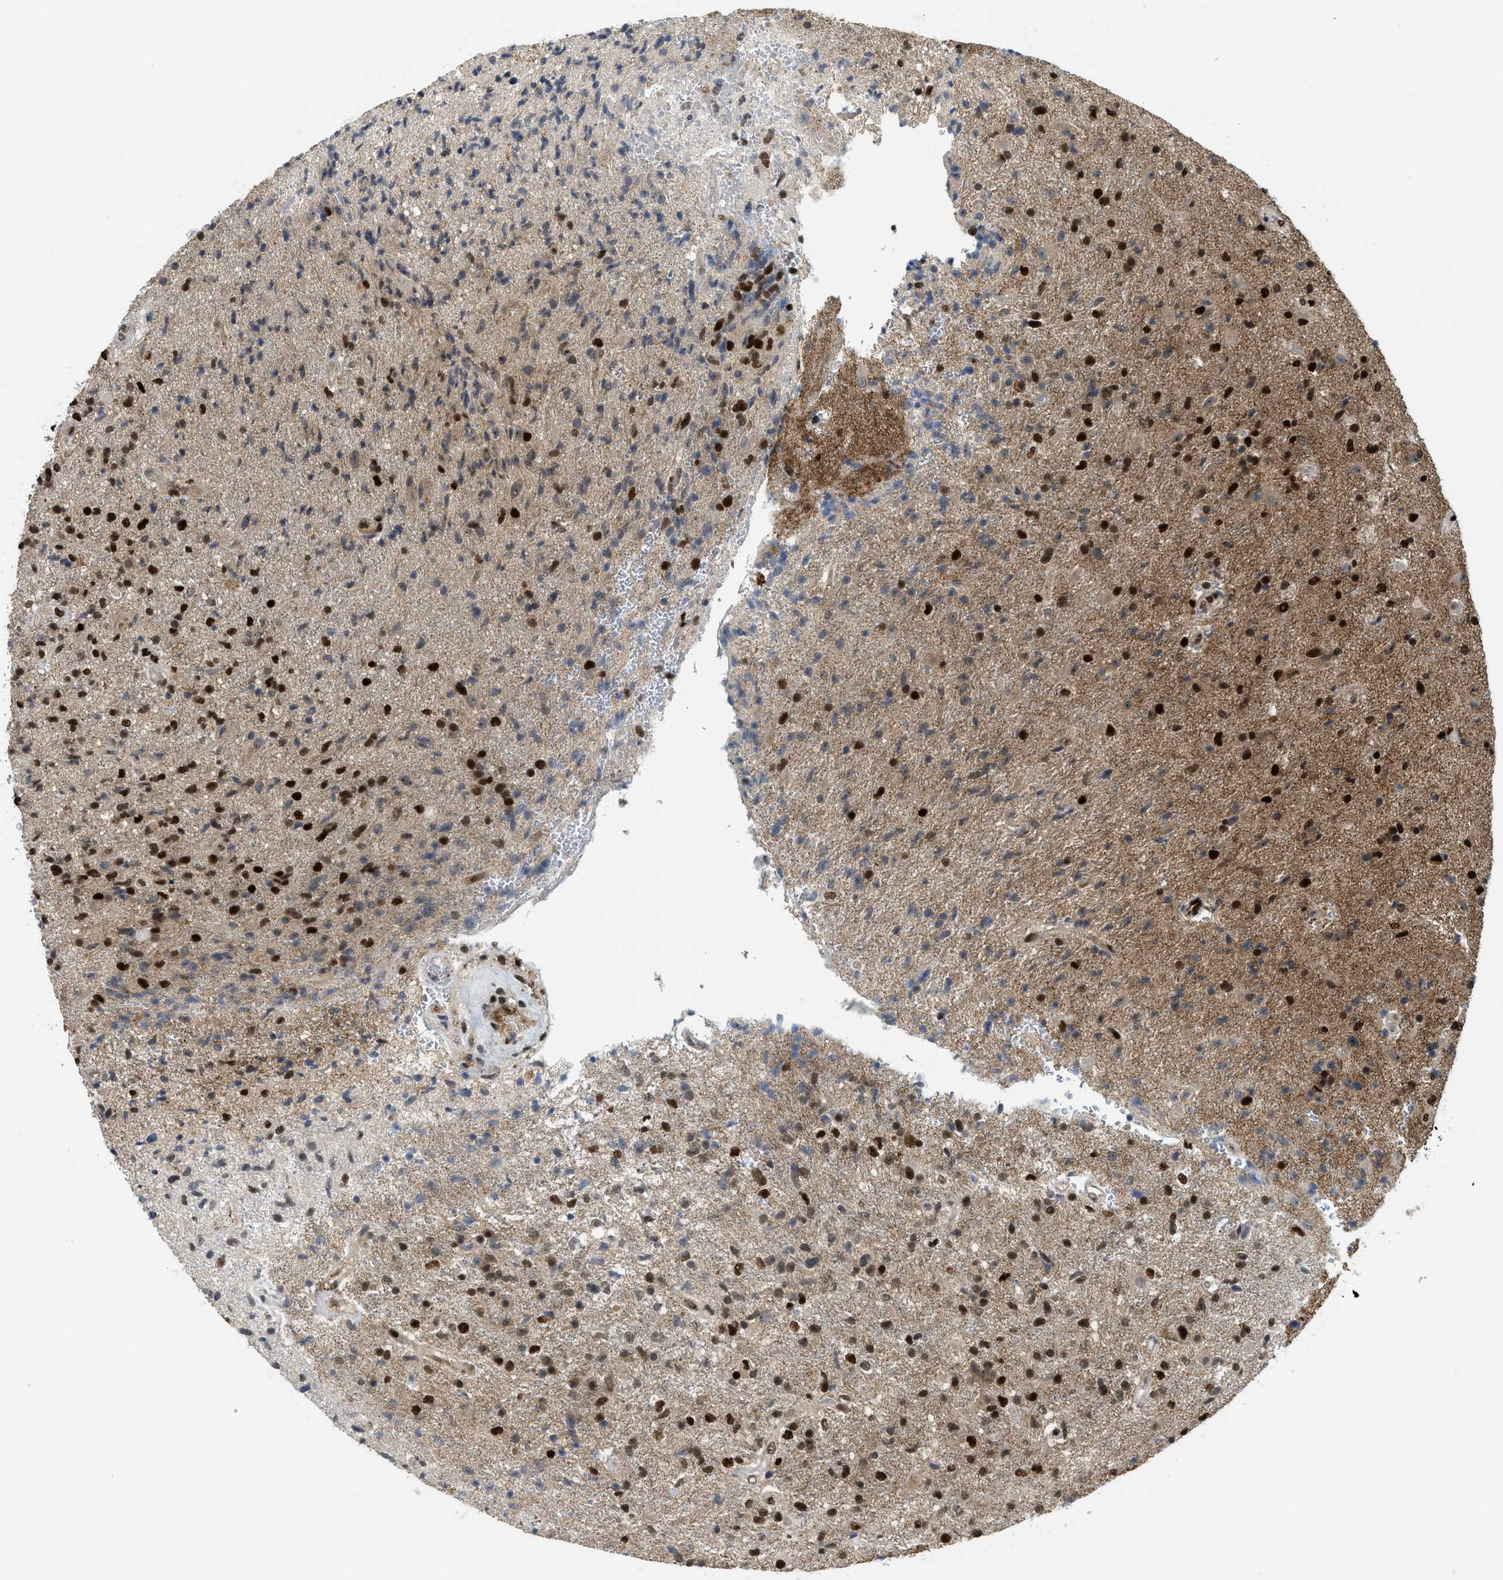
{"staining": {"intensity": "strong", "quantity": ">75%", "location": "nuclear"}, "tissue": "glioma", "cell_type": "Tumor cells", "image_type": "cancer", "snomed": [{"axis": "morphology", "description": "Glioma, malignant, High grade"}, {"axis": "topography", "description": "Brain"}], "caption": "IHC histopathology image of neoplastic tissue: glioma stained using immunohistochemistry (IHC) shows high levels of strong protein expression localized specifically in the nuclear of tumor cells, appearing as a nuclear brown color.", "gene": "RFX5", "patient": {"sex": "male", "age": 72}}